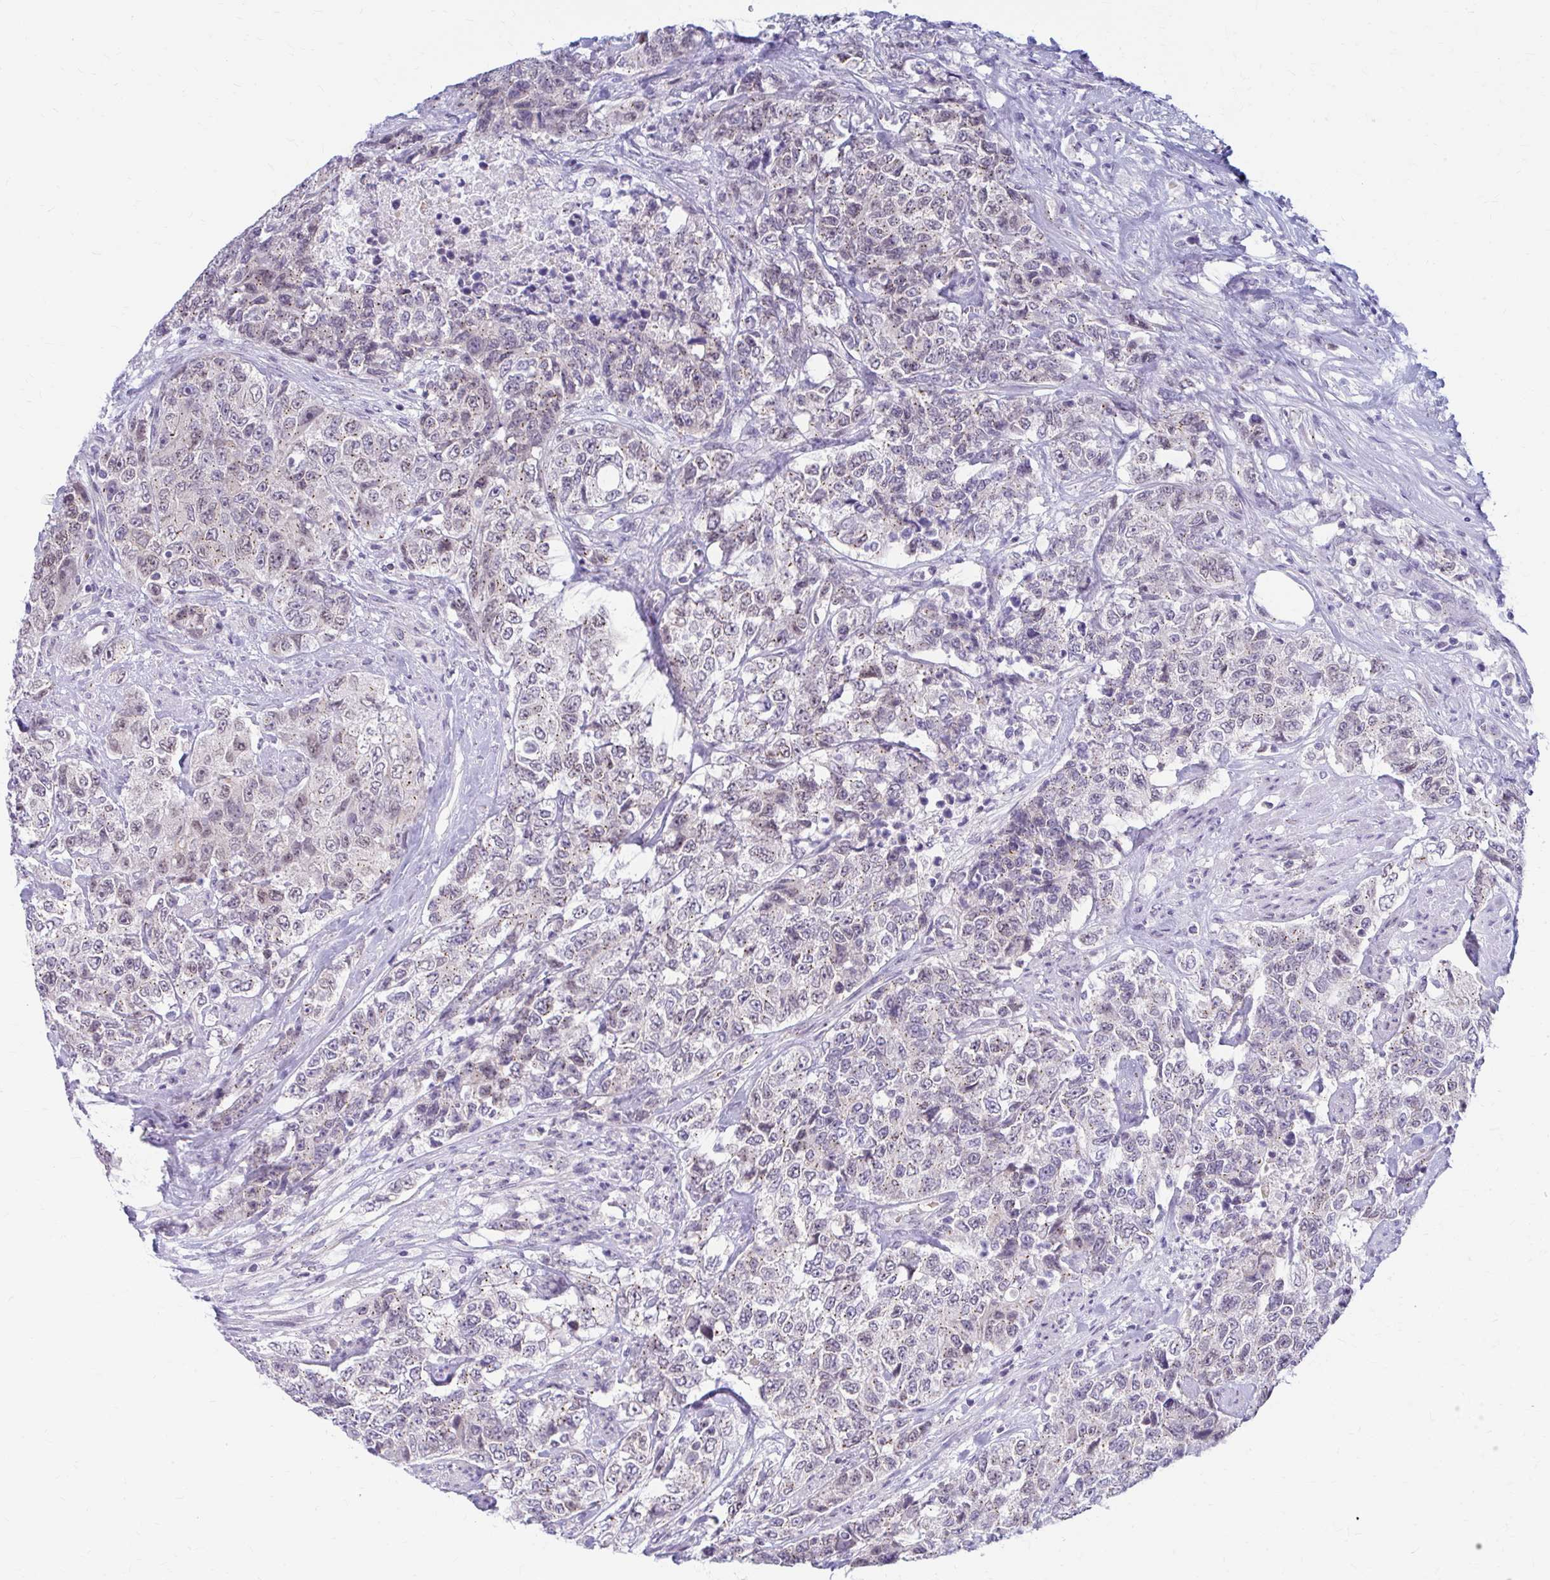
{"staining": {"intensity": "weak", "quantity": ">75%", "location": "cytoplasmic/membranous,nuclear"}, "tissue": "urothelial cancer", "cell_type": "Tumor cells", "image_type": "cancer", "snomed": [{"axis": "morphology", "description": "Urothelial carcinoma, High grade"}, {"axis": "topography", "description": "Urinary bladder"}], "caption": "Approximately >75% of tumor cells in urothelial carcinoma (high-grade) show weak cytoplasmic/membranous and nuclear protein staining as visualized by brown immunohistochemical staining.", "gene": "RADIL", "patient": {"sex": "female", "age": 78}}